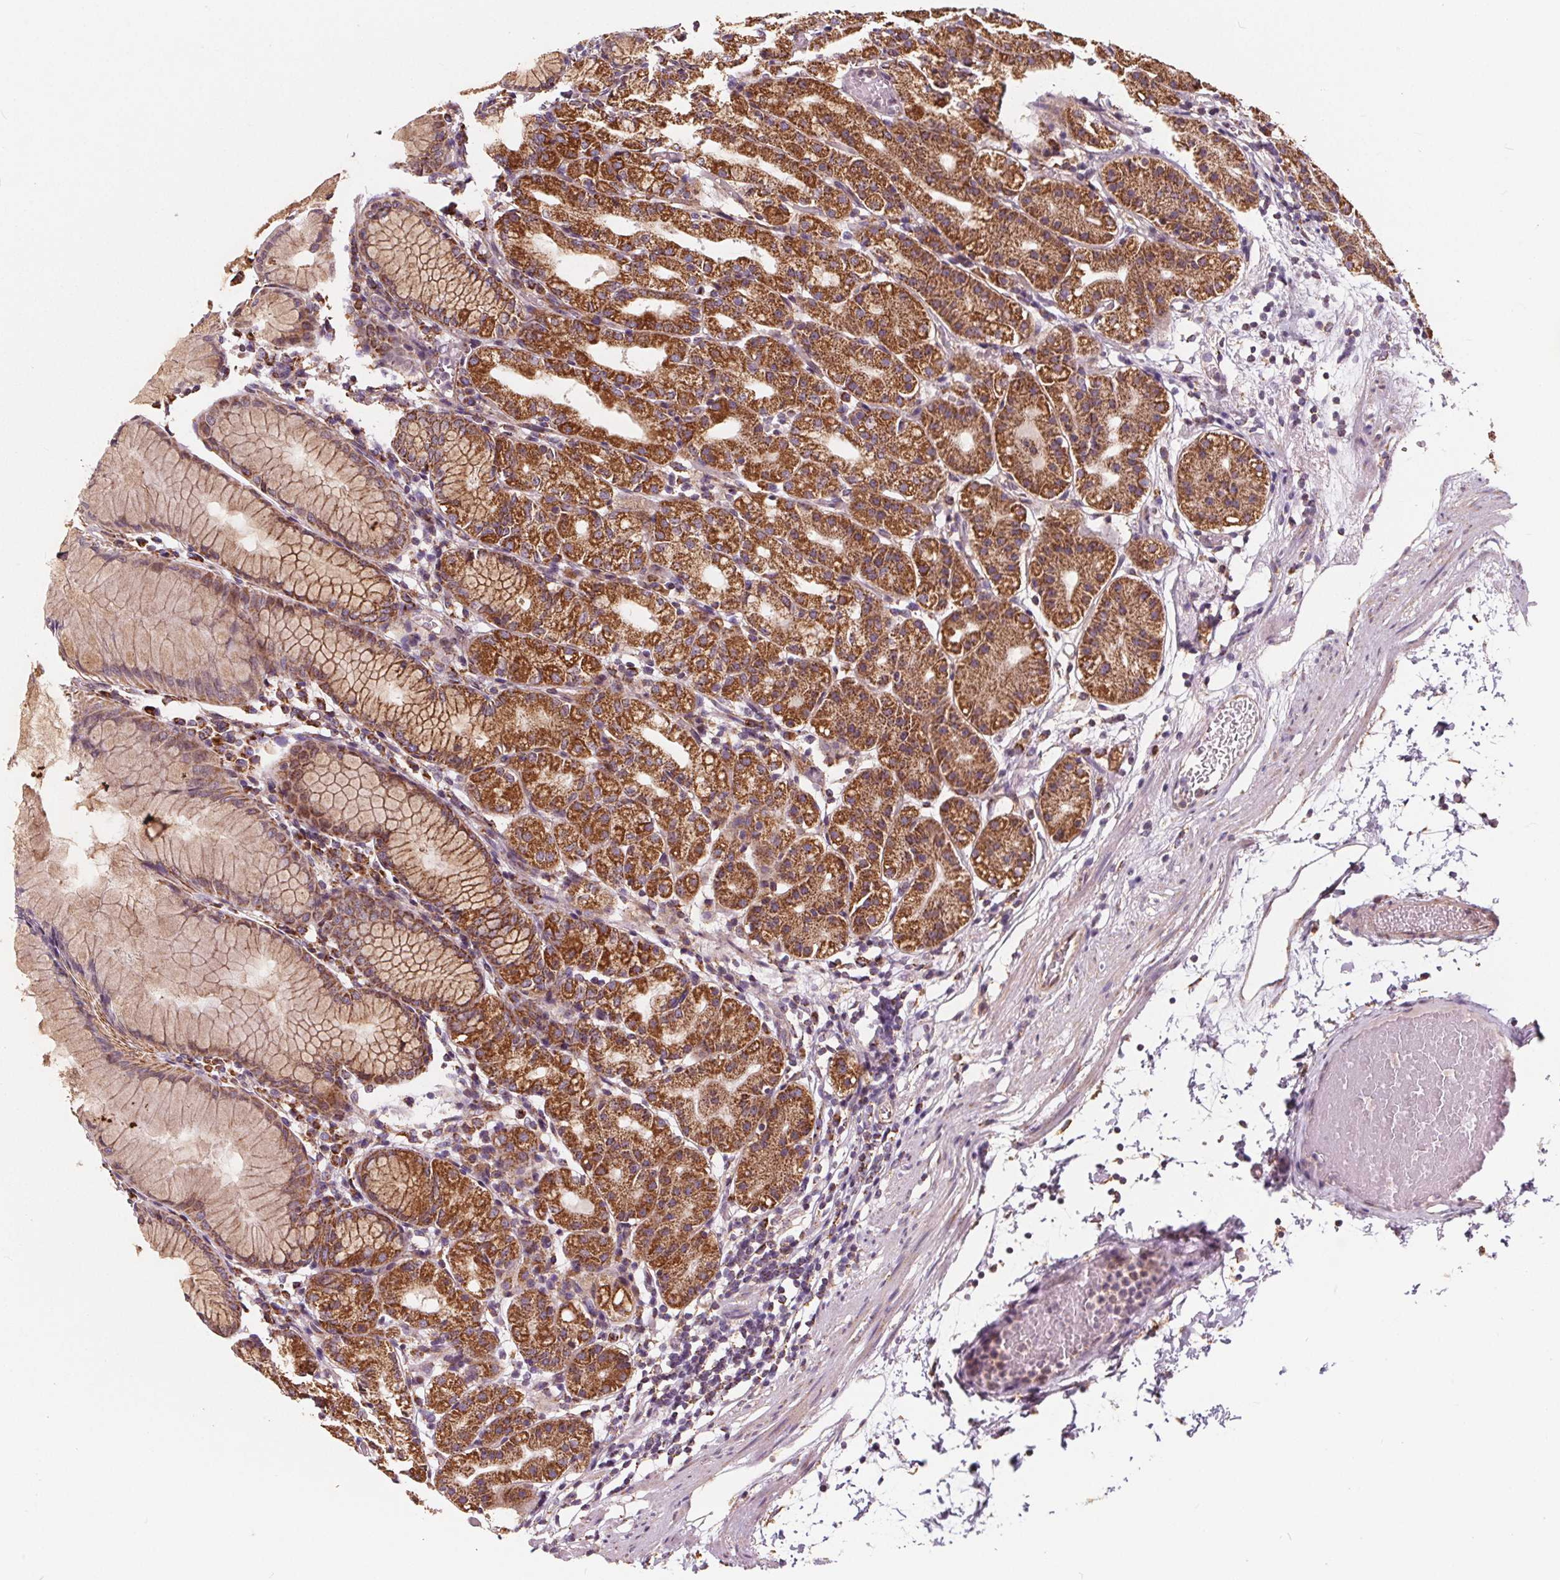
{"staining": {"intensity": "strong", "quantity": ">75%", "location": "cytoplasmic/membranous"}, "tissue": "stomach", "cell_type": "Glandular cells", "image_type": "normal", "snomed": [{"axis": "morphology", "description": "Normal tissue, NOS"}, {"axis": "topography", "description": "Stomach"}], "caption": "Immunohistochemical staining of normal human stomach displays strong cytoplasmic/membranous protein positivity in about >75% of glandular cells.", "gene": "PLSCR3", "patient": {"sex": "female", "age": 57}}